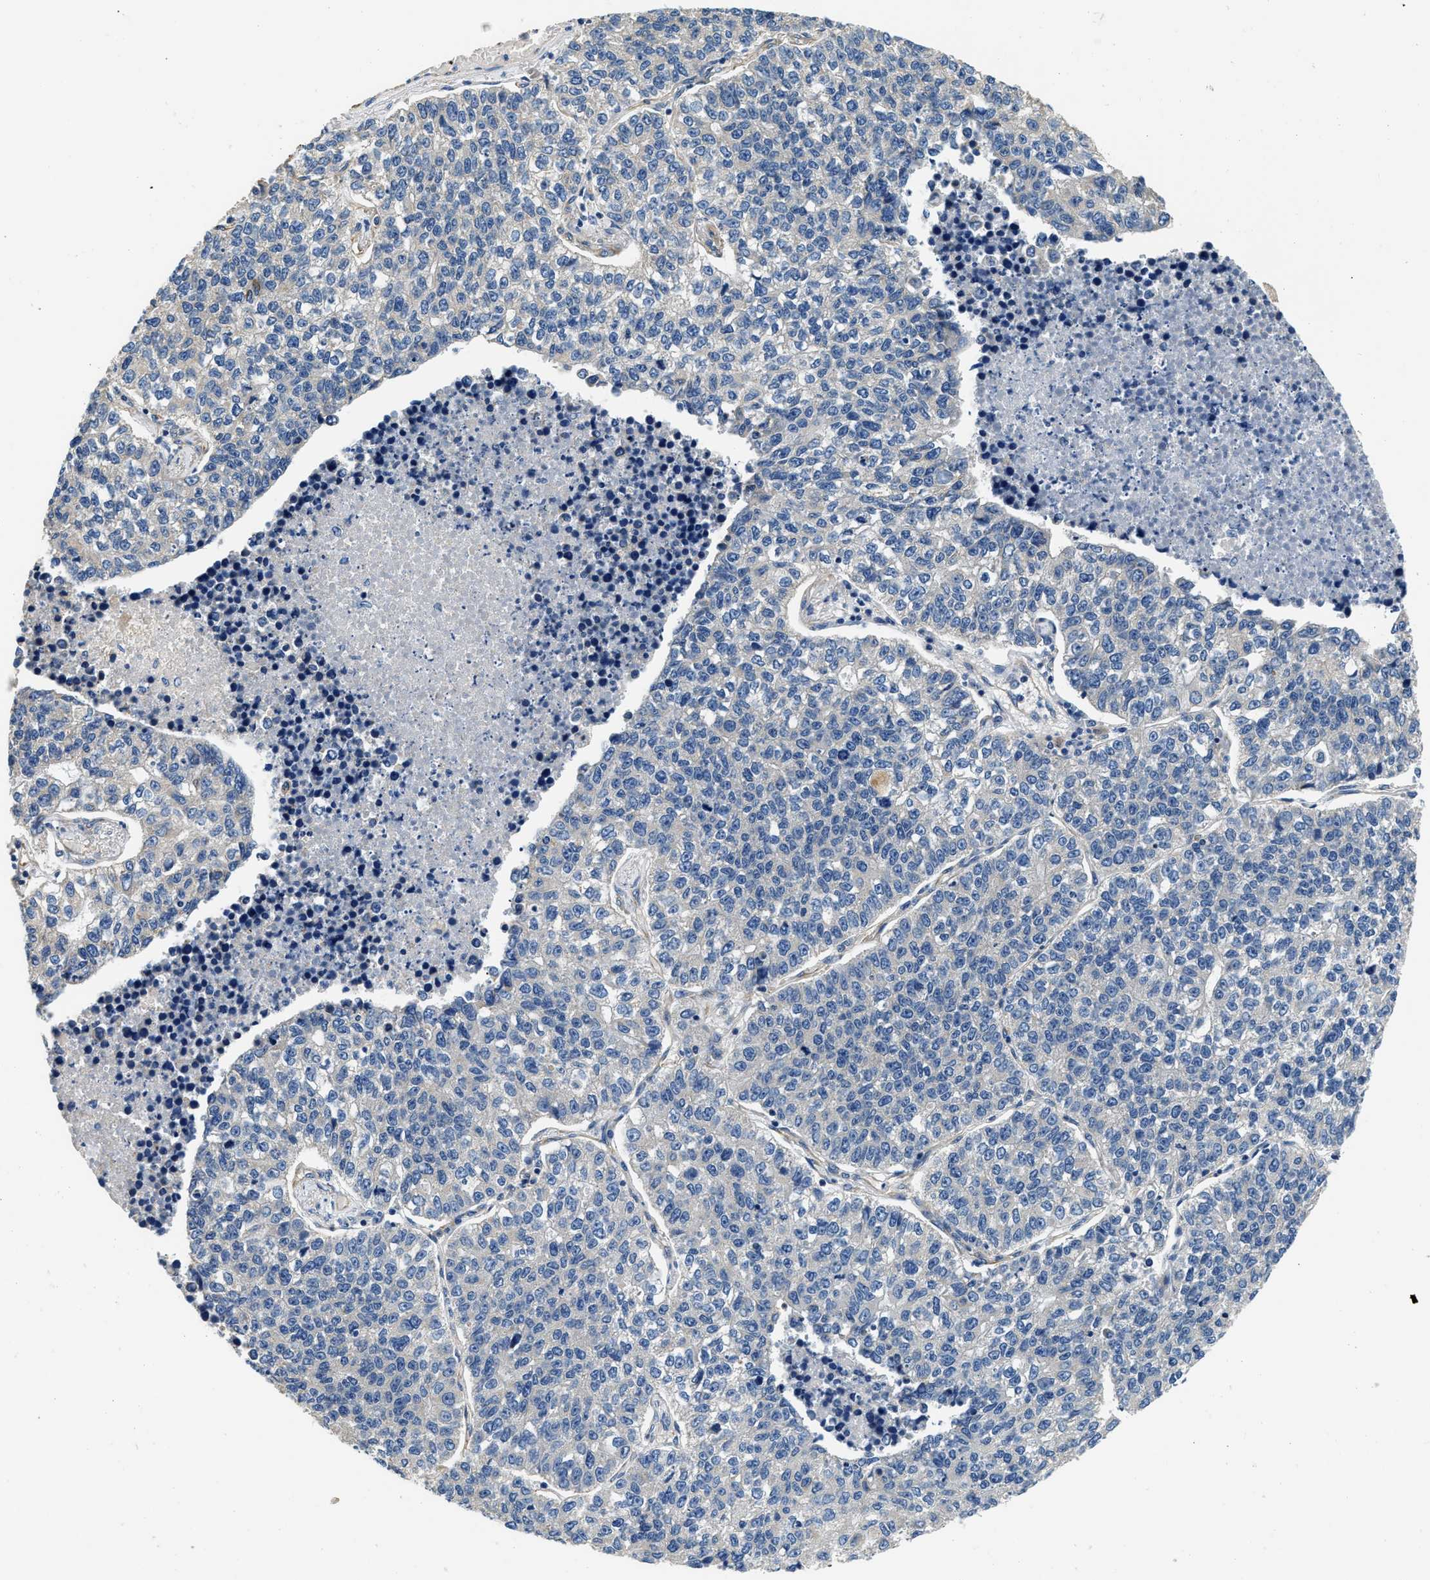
{"staining": {"intensity": "negative", "quantity": "none", "location": "none"}, "tissue": "lung cancer", "cell_type": "Tumor cells", "image_type": "cancer", "snomed": [{"axis": "morphology", "description": "Adenocarcinoma, NOS"}, {"axis": "topography", "description": "Lung"}], "caption": "The IHC photomicrograph has no significant positivity in tumor cells of lung cancer tissue.", "gene": "CSDE1", "patient": {"sex": "male", "age": 49}}